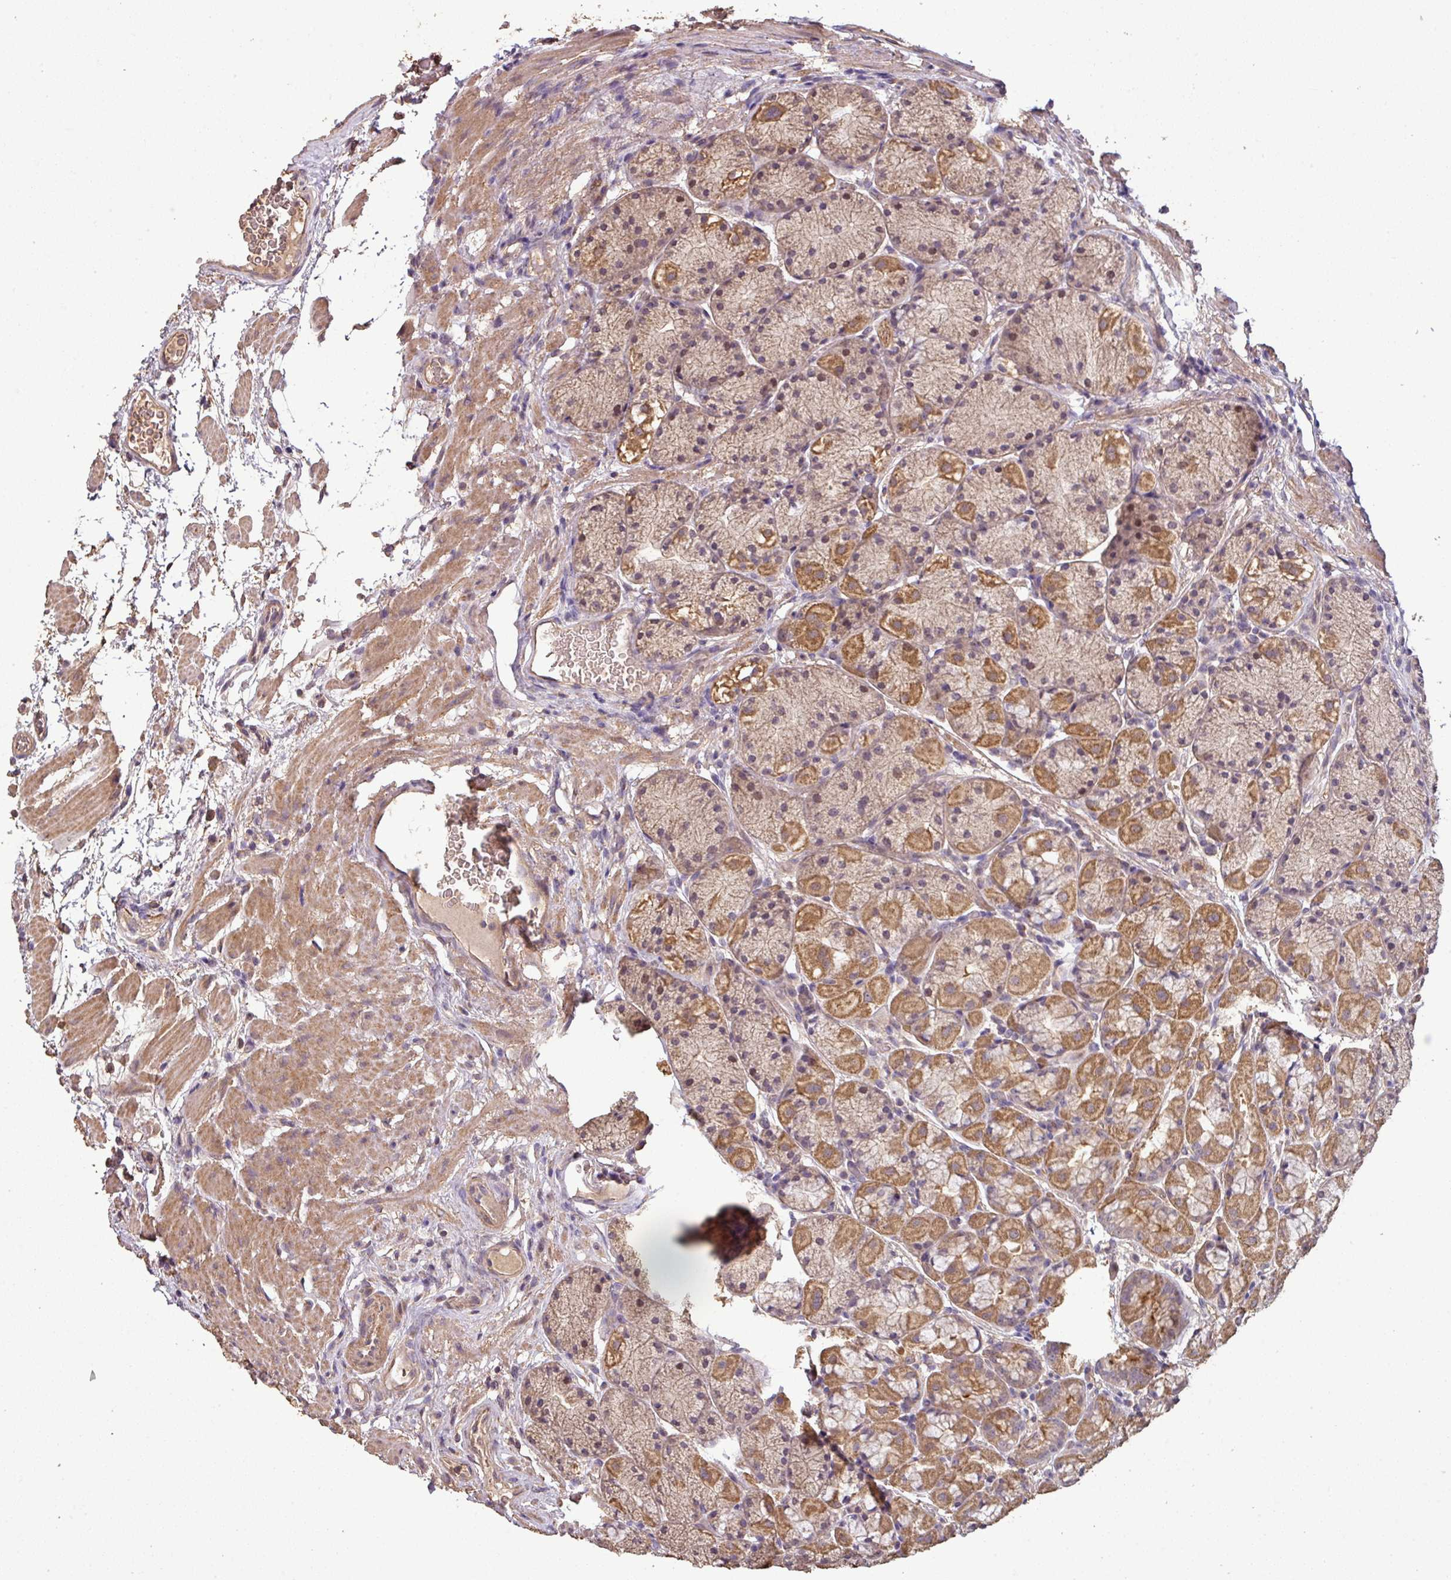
{"staining": {"intensity": "moderate", "quantity": "25%-75%", "location": "cytoplasmic/membranous"}, "tissue": "stomach", "cell_type": "Glandular cells", "image_type": "normal", "snomed": [{"axis": "morphology", "description": "Normal tissue, NOS"}, {"axis": "topography", "description": "Stomach"}], "caption": "A high-resolution micrograph shows immunohistochemistry staining of normal stomach, which displays moderate cytoplasmic/membranous staining in approximately 25%-75% of glandular cells. The staining was performed using DAB to visualize the protein expression in brown, while the nuclei were stained in blue with hematoxylin (Magnification: 20x).", "gene": "ISLR", "patient": {"sex": "male", "age": 63}}